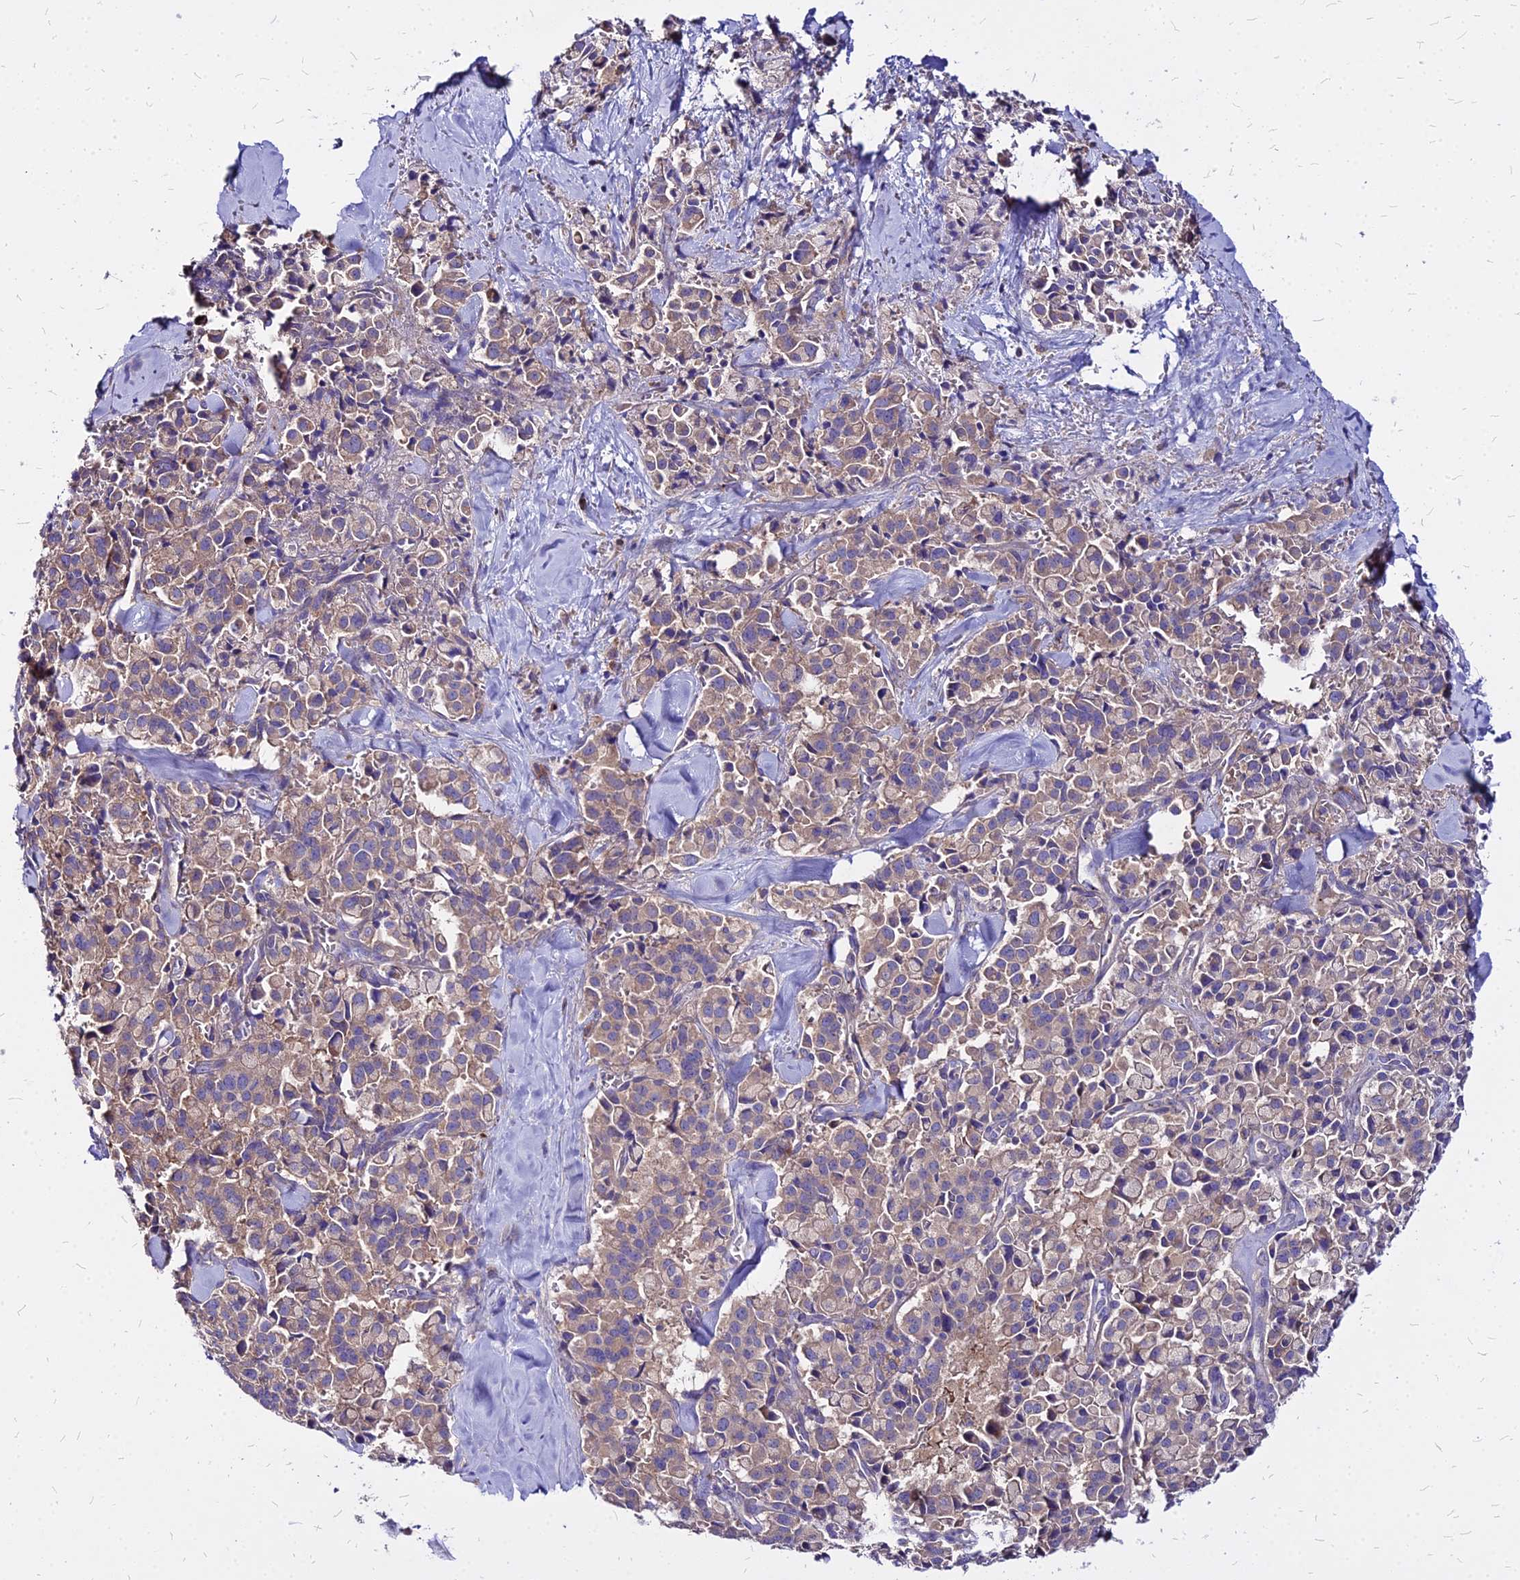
{"staining": {"intensity": "weak", "quantity": "<25%", "location": "cytoplasmic/membranous"}, "tissue": "pancreatic cancer", "cell_type": "Tumor cells", "image_type": "cancer", "snomed": [{"axis": "morphology", "description": "Adenocarcinoma, NOS"}, {"axis": "topography", "description": "Pancreas"}], "caption": "Immunohistochemistry (IHC) of human pancreatic adenocarcinoma demonstrates no expression in tumor cells.", "gene": "COMMD10", "patient": {"sex": "male", "age": 65}}